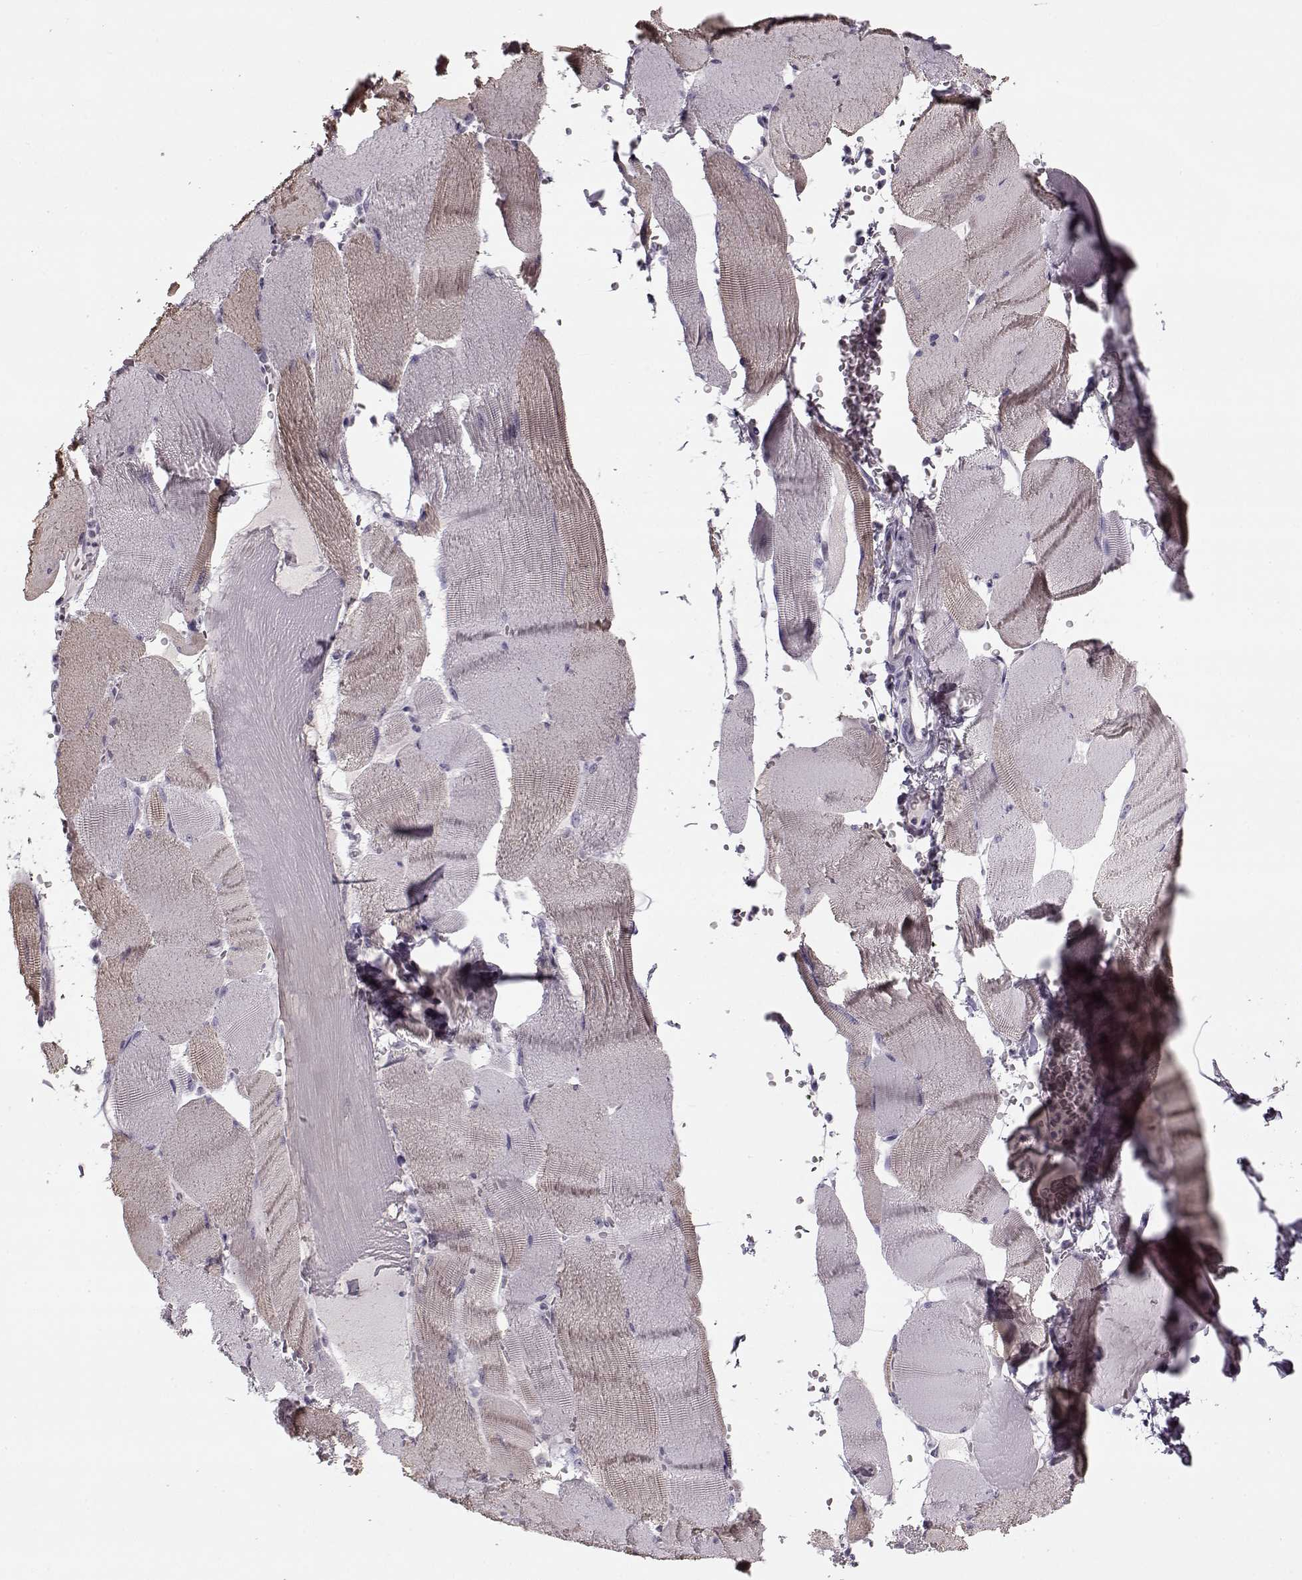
{"staining": {"intensity": "weak", "quantity": "<25%", "location": "cytoplasmic/membranous"}, "tissue": "skeletal muscle", "cell_type": "Myocytes", "image_type": "normal", "snomed": [{"axis": "morphology", "description": "Normal tissue, NOS"}, {"axis": "topography", "description": "Skeletal muscle"}], "caption": "High power microscopy histopathology image of an immunohistochemistry photomicrograph of benign skeletal muscle, revealing no significant expression in myocytes. The staining is performed using DAB brown chromogen with nuclei counter-stained in using hematoxylin.", "gene": "PNMT", "patient": {"sex": "male", "age": 56}}